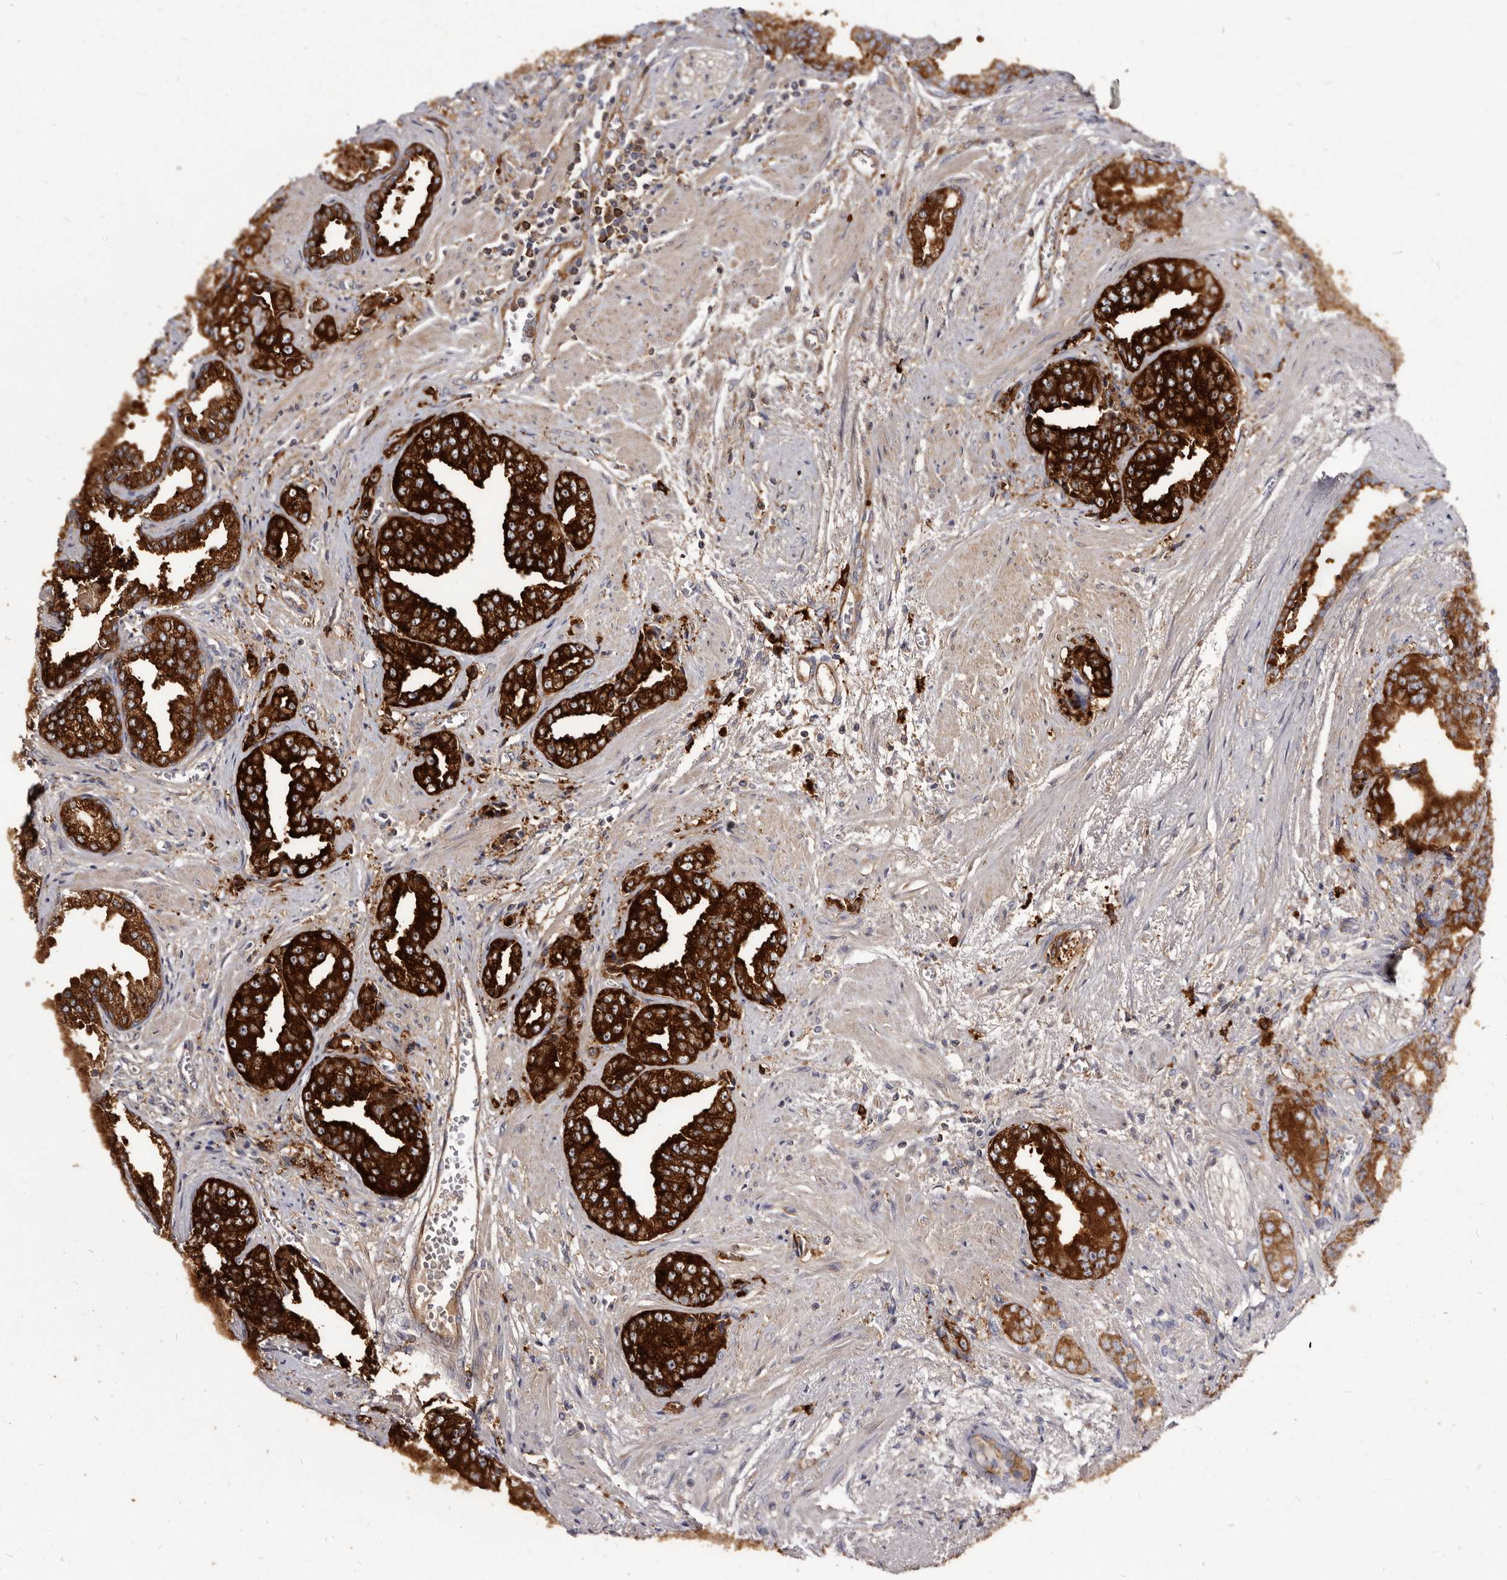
{"staining": {"intensity": "strong", "quantity": ">75%", "location": "cytoplasmic/membranous"}, "tissue": "prostate cancer", "cell_type": "Tumor cells", "image_type": "cancer", "snomed": [{"axis": "morphology", "description": "Adenocarcinoma, High grade"}, {"axis": "topography", "description": "Prostate"}], "caption": "Protein expression by IHC demonstrates strong cytoplasmic/membranous positivity in about >75% of tumor cells in prostate cancer.", "gene": "TPD52", "patient": {"sex": "male", "age": 71}}